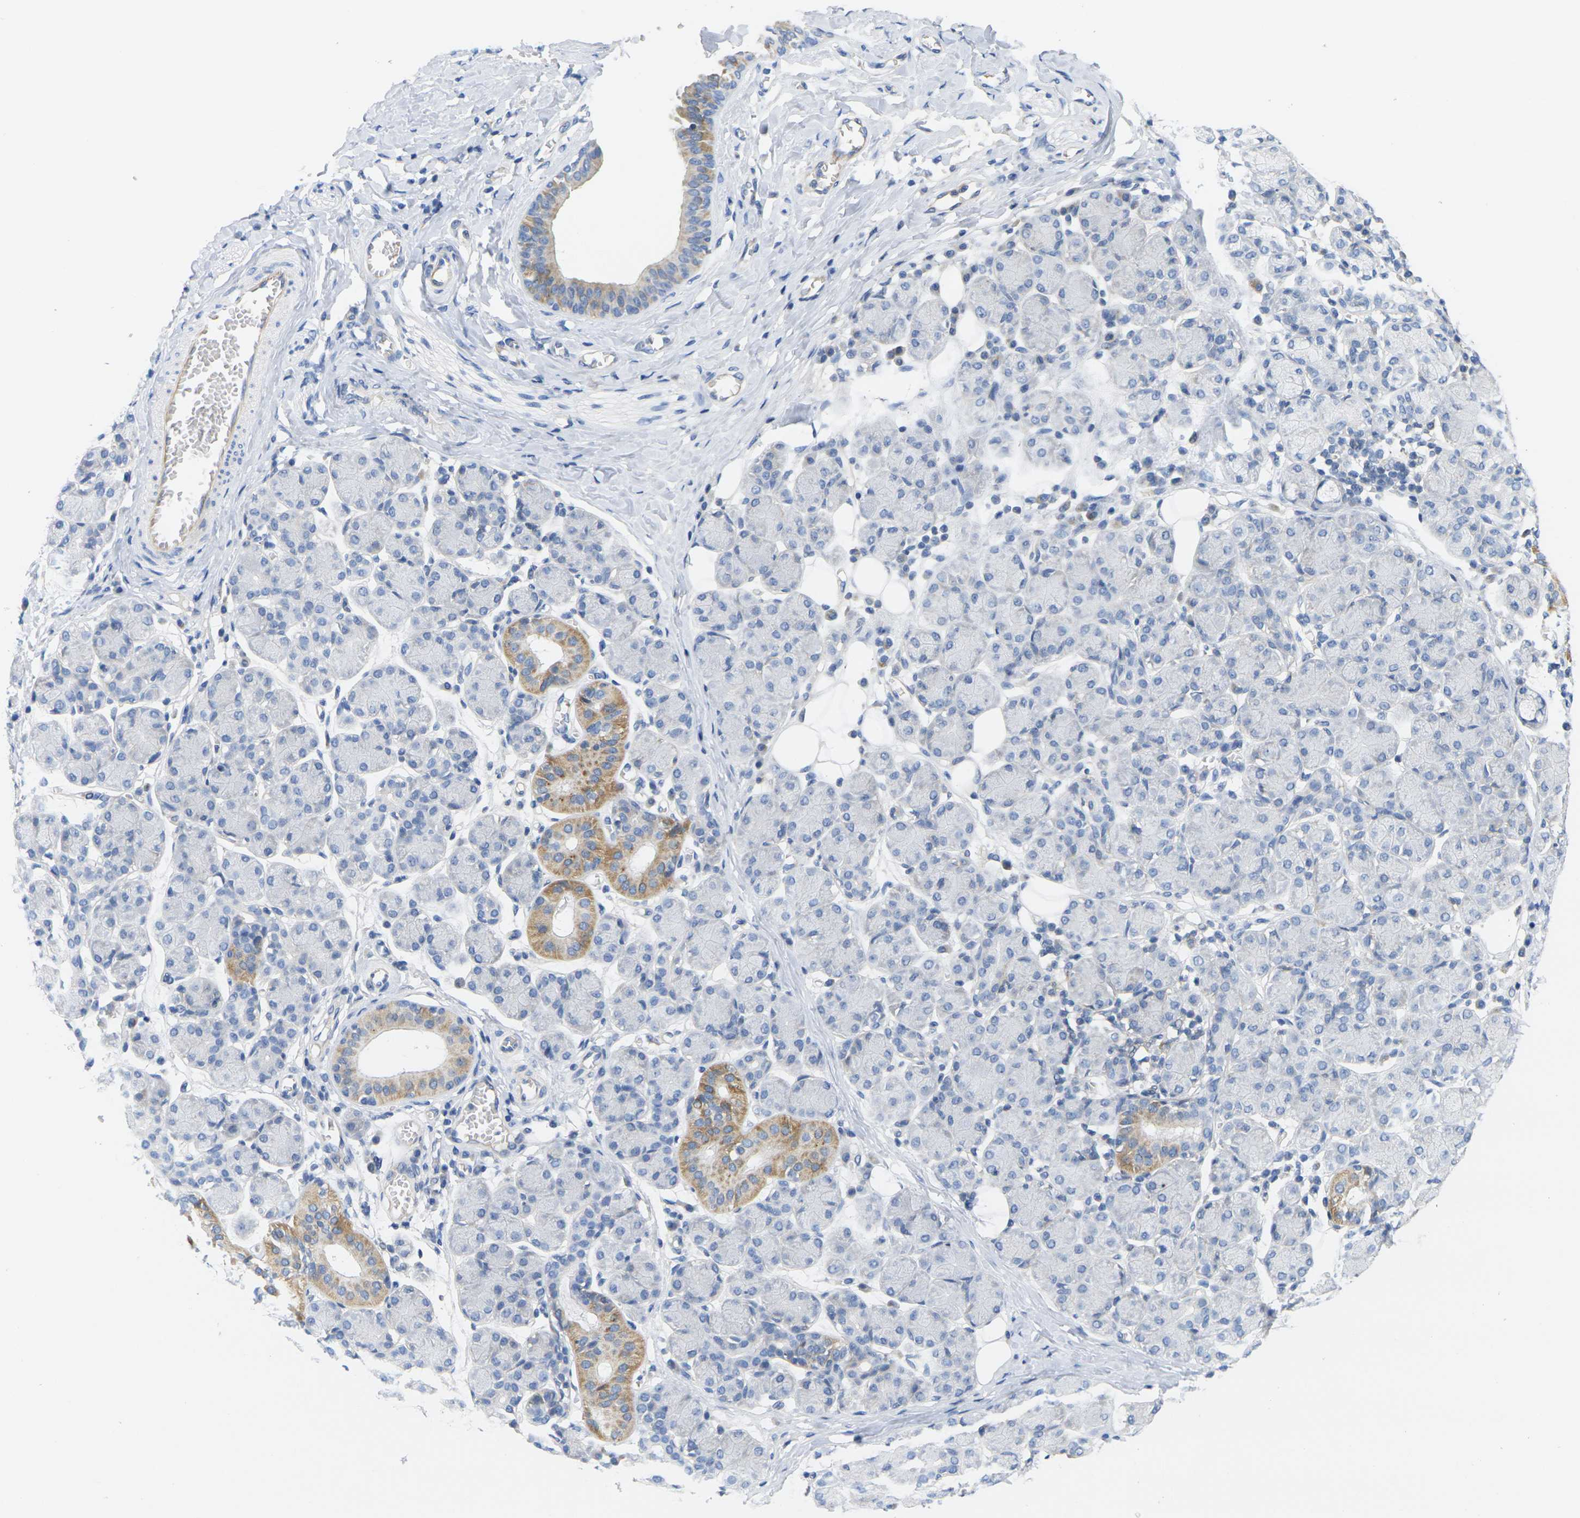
{"staining": {"intensity": "moderate", "quantity": "<25%", "location": "cytoplasmic/membranous"}, "tissue": "salivary gland", "cell_type": "Glandular cells", "image_type": "normal", "snomed": [{"axis": "morphology", "description": "Normal tissue, NOS"}, {"axis": "morphology", "description": "Inflammation, NOS"}, {"axis": "topography", "description": "Lymph node"}, {"axis": "topography", "description": "Salivary gland"}], "caption": "Salivary gland was stained to show a protein in brown. There is low levels of moderate cytoplasmic/membranous expression in about <25% of glandular cells. (IHC, brightfield microscopy, high magnification).", "gene": "OTOF", "patient": {"sex": "male", "age": 3}}